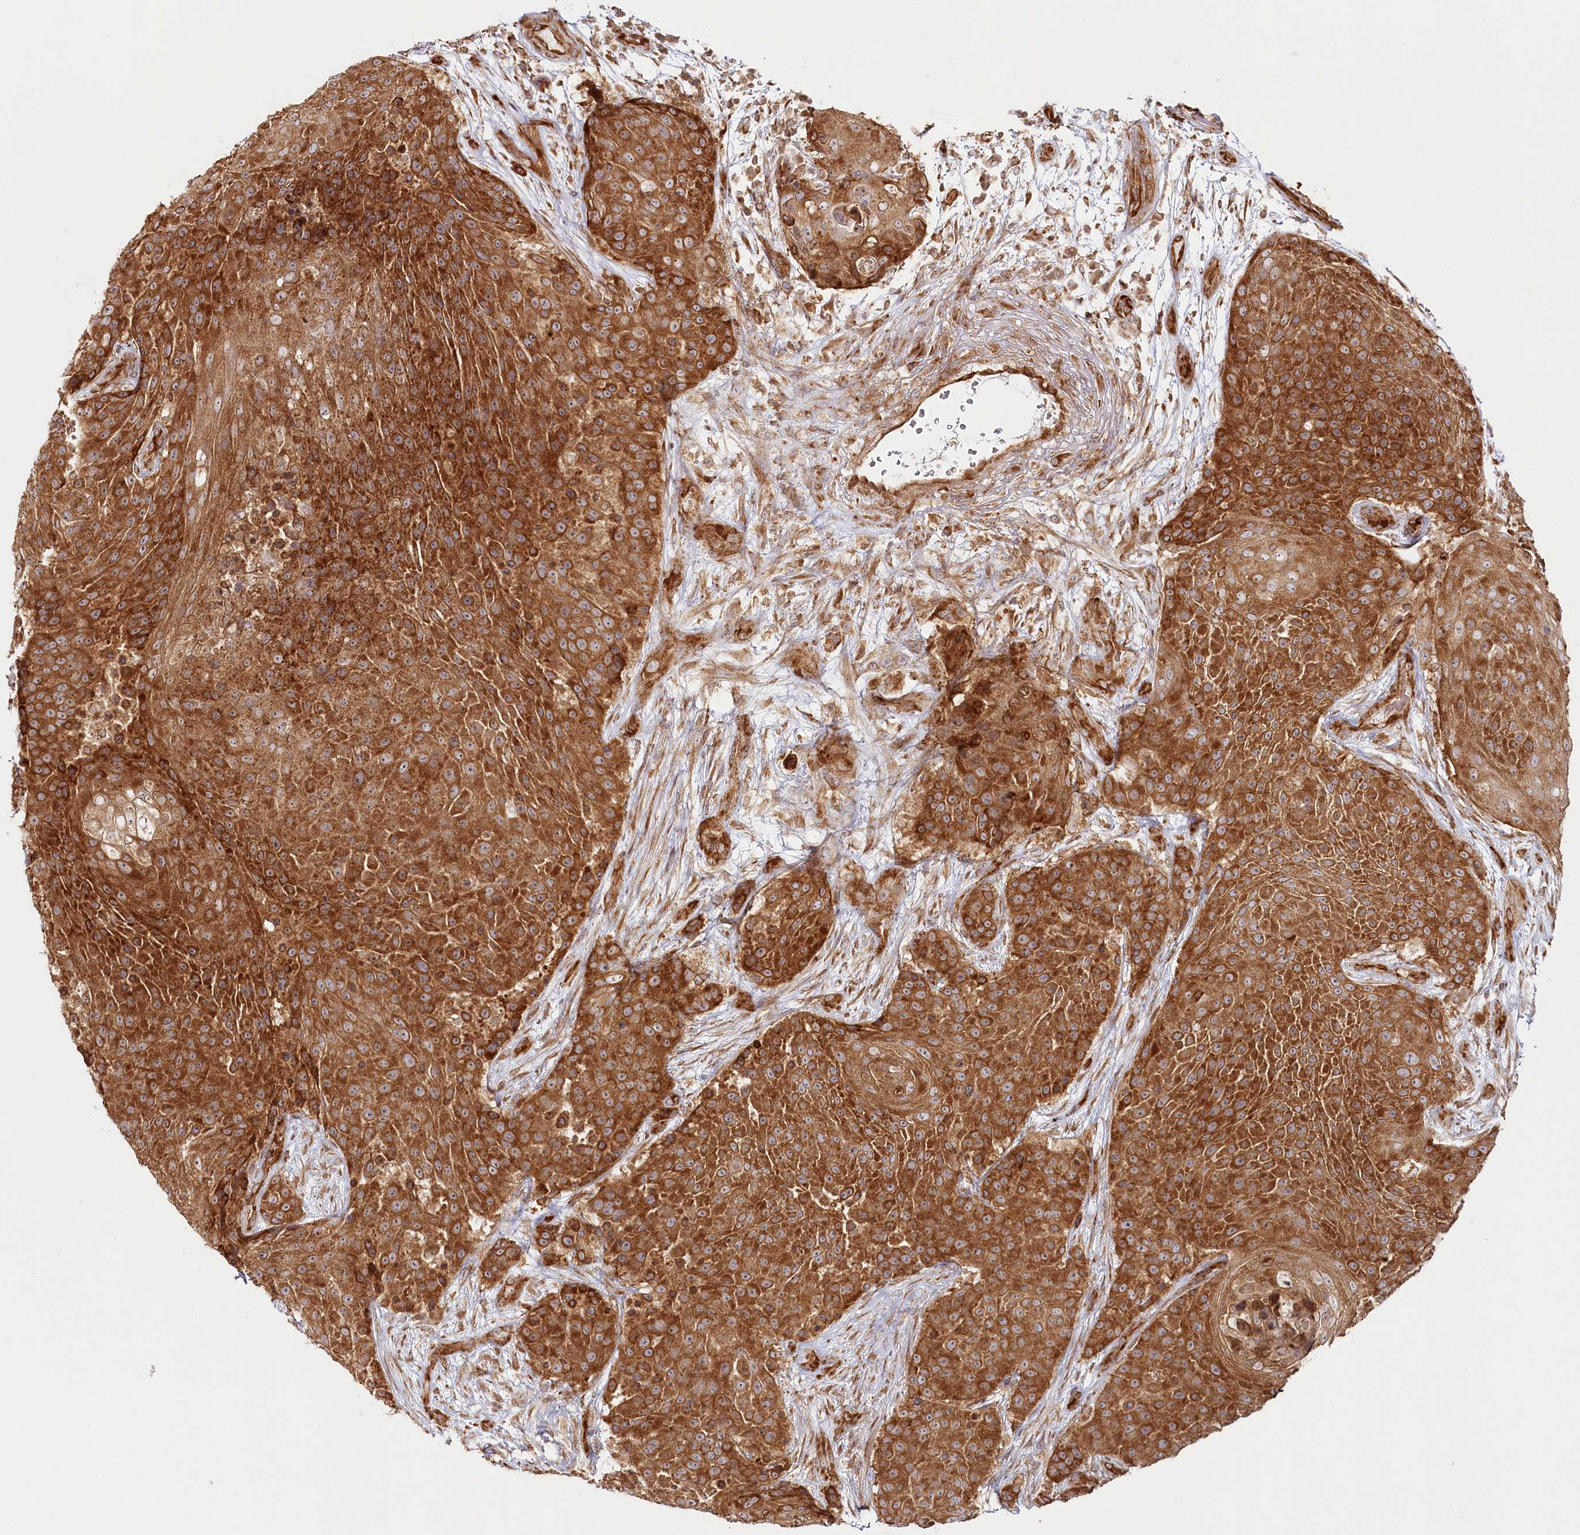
{"staining": {"intensity": "strong", "quantity": ">75%", "location": "cytoplasmic/membranous"}, "tissue": "urothelial cancer", "cell_type": "Tumor cells", "image_type": "cancer", "snomed": [{"axis": "morphology", "description": "Urothelial carcinoma, High grade"}, {"axis": "topography", "description": "Urinary bladder"}], "caption": "Brown immunohistochemical staining in urothelial carcinoma (high-grade) displays strong cytoplasmic/membranous expression in about >75% of tumor cells.", "gene": "OTUD4", "patient": {"sex": "female", "age": 63}}